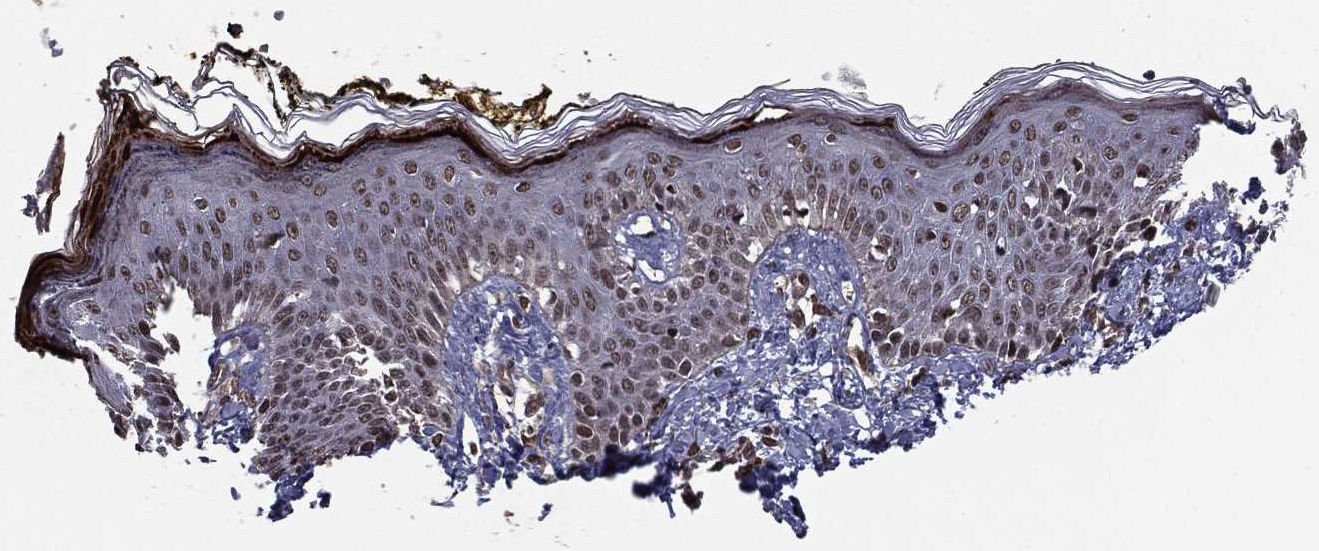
{"staining": {"intensity": "strong", "quantity": "<25%", "location": "nuclear"}, "tissue": "skin", "cell_type": "Fibroblasts", "image_type": "normal", "snomed": [{"axis": "morphology", "description": "Normal tissue, NOS"}, {"axis": "topography", "description": "Skin"}], "caption": "Protein expression analysis of unremarkable skin exhibits strong nuclear positivity in approximately <25% of fibroblasts. Nuclei are stained in blue.", "gene": "RARB", "patient": {"sex": "male", "age": 76}}